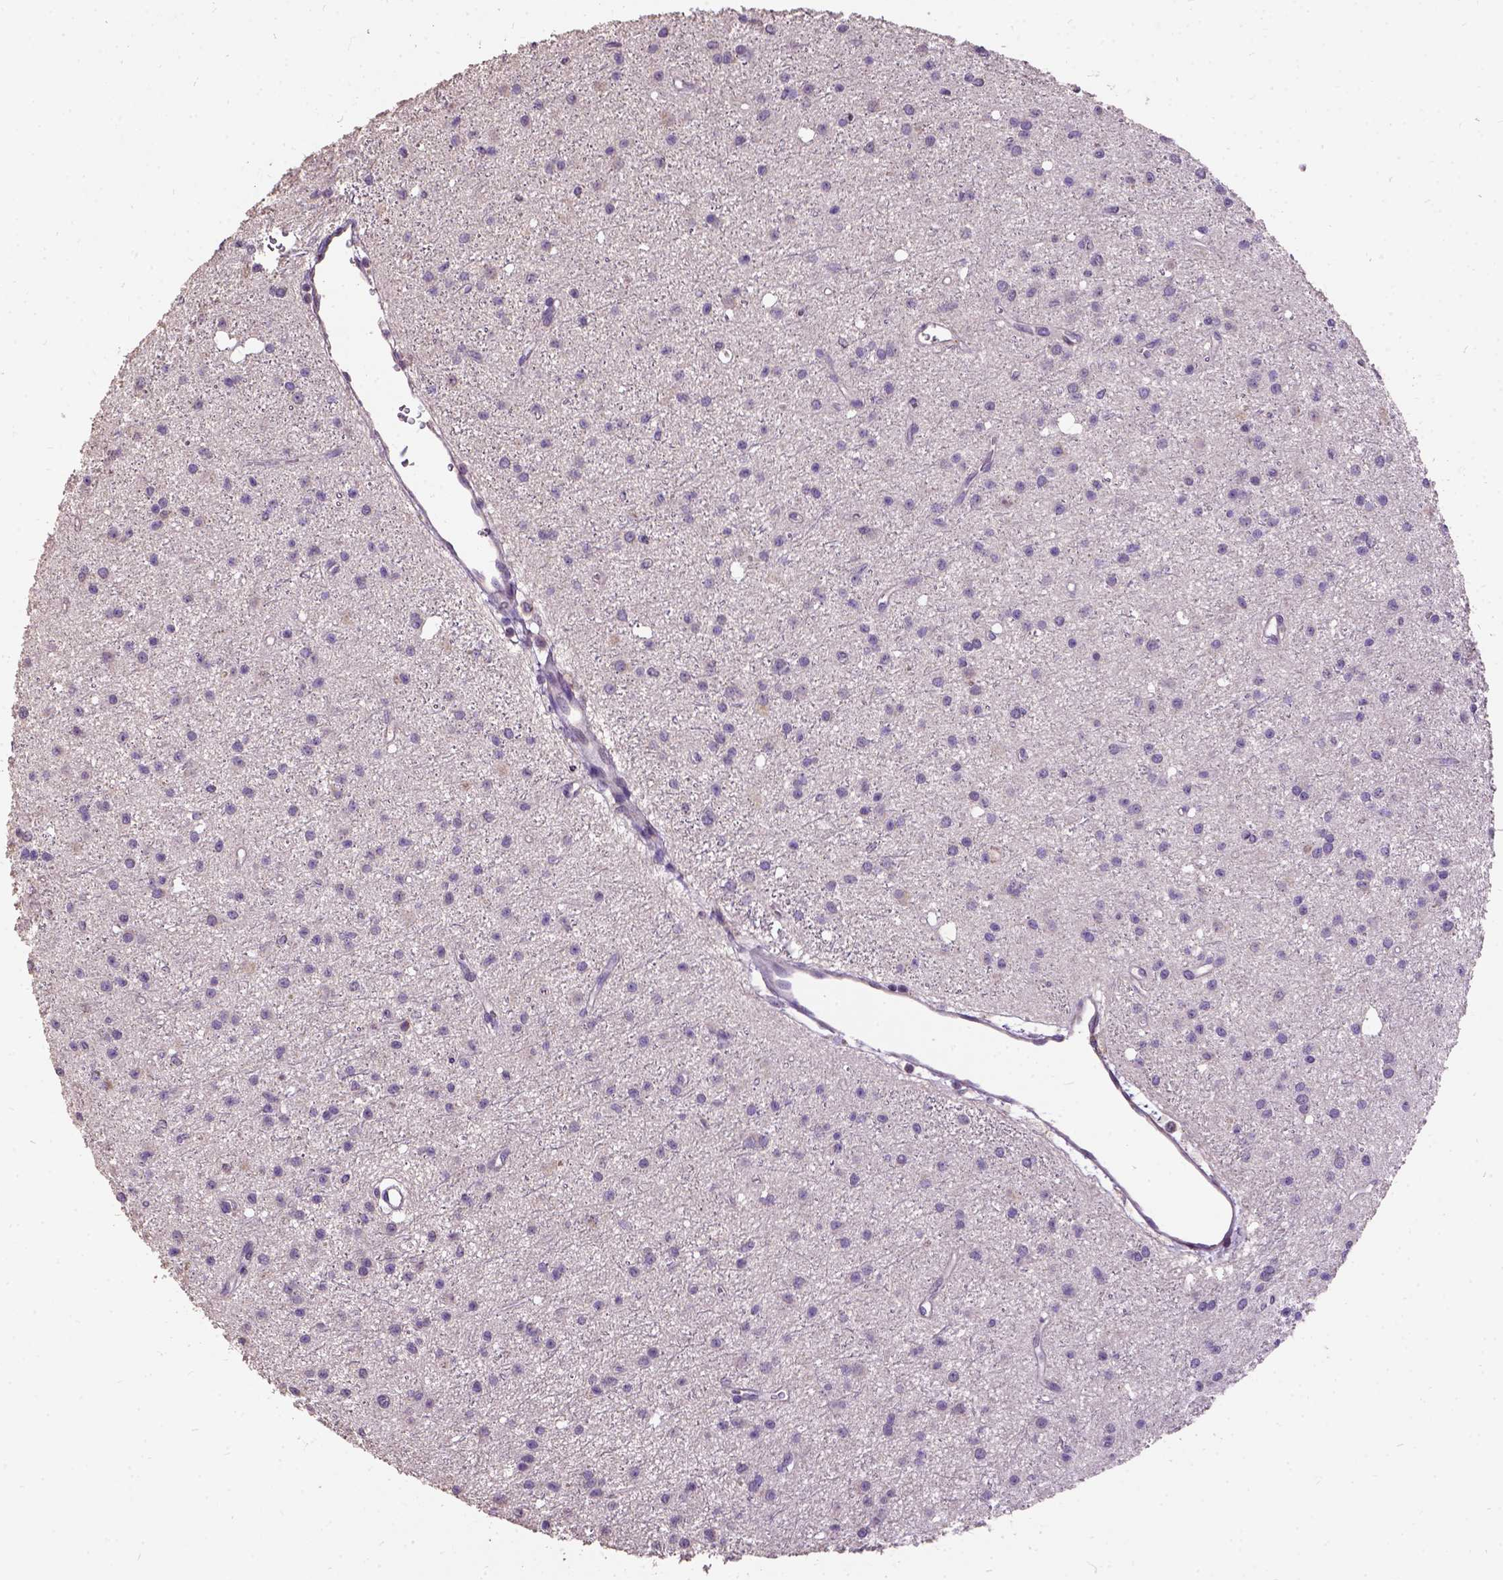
{"staining": {"intensity": "negative", "quantity": "none", "location": "none"}, "tissue": "glioma", "cell_type": "Tumor cells", "image_type": "cancer", "snomed": [{"axis": "morphology", "description": "Glioma, malignant, Low grade"}, {"axis": "topography", "description": "Brain"}], "caption": "Tumor cells are negative for protein expression in human malignant glioma (low-grade).", "gene": "DQX1", "patient": {"sex": "male", "age": 27}}